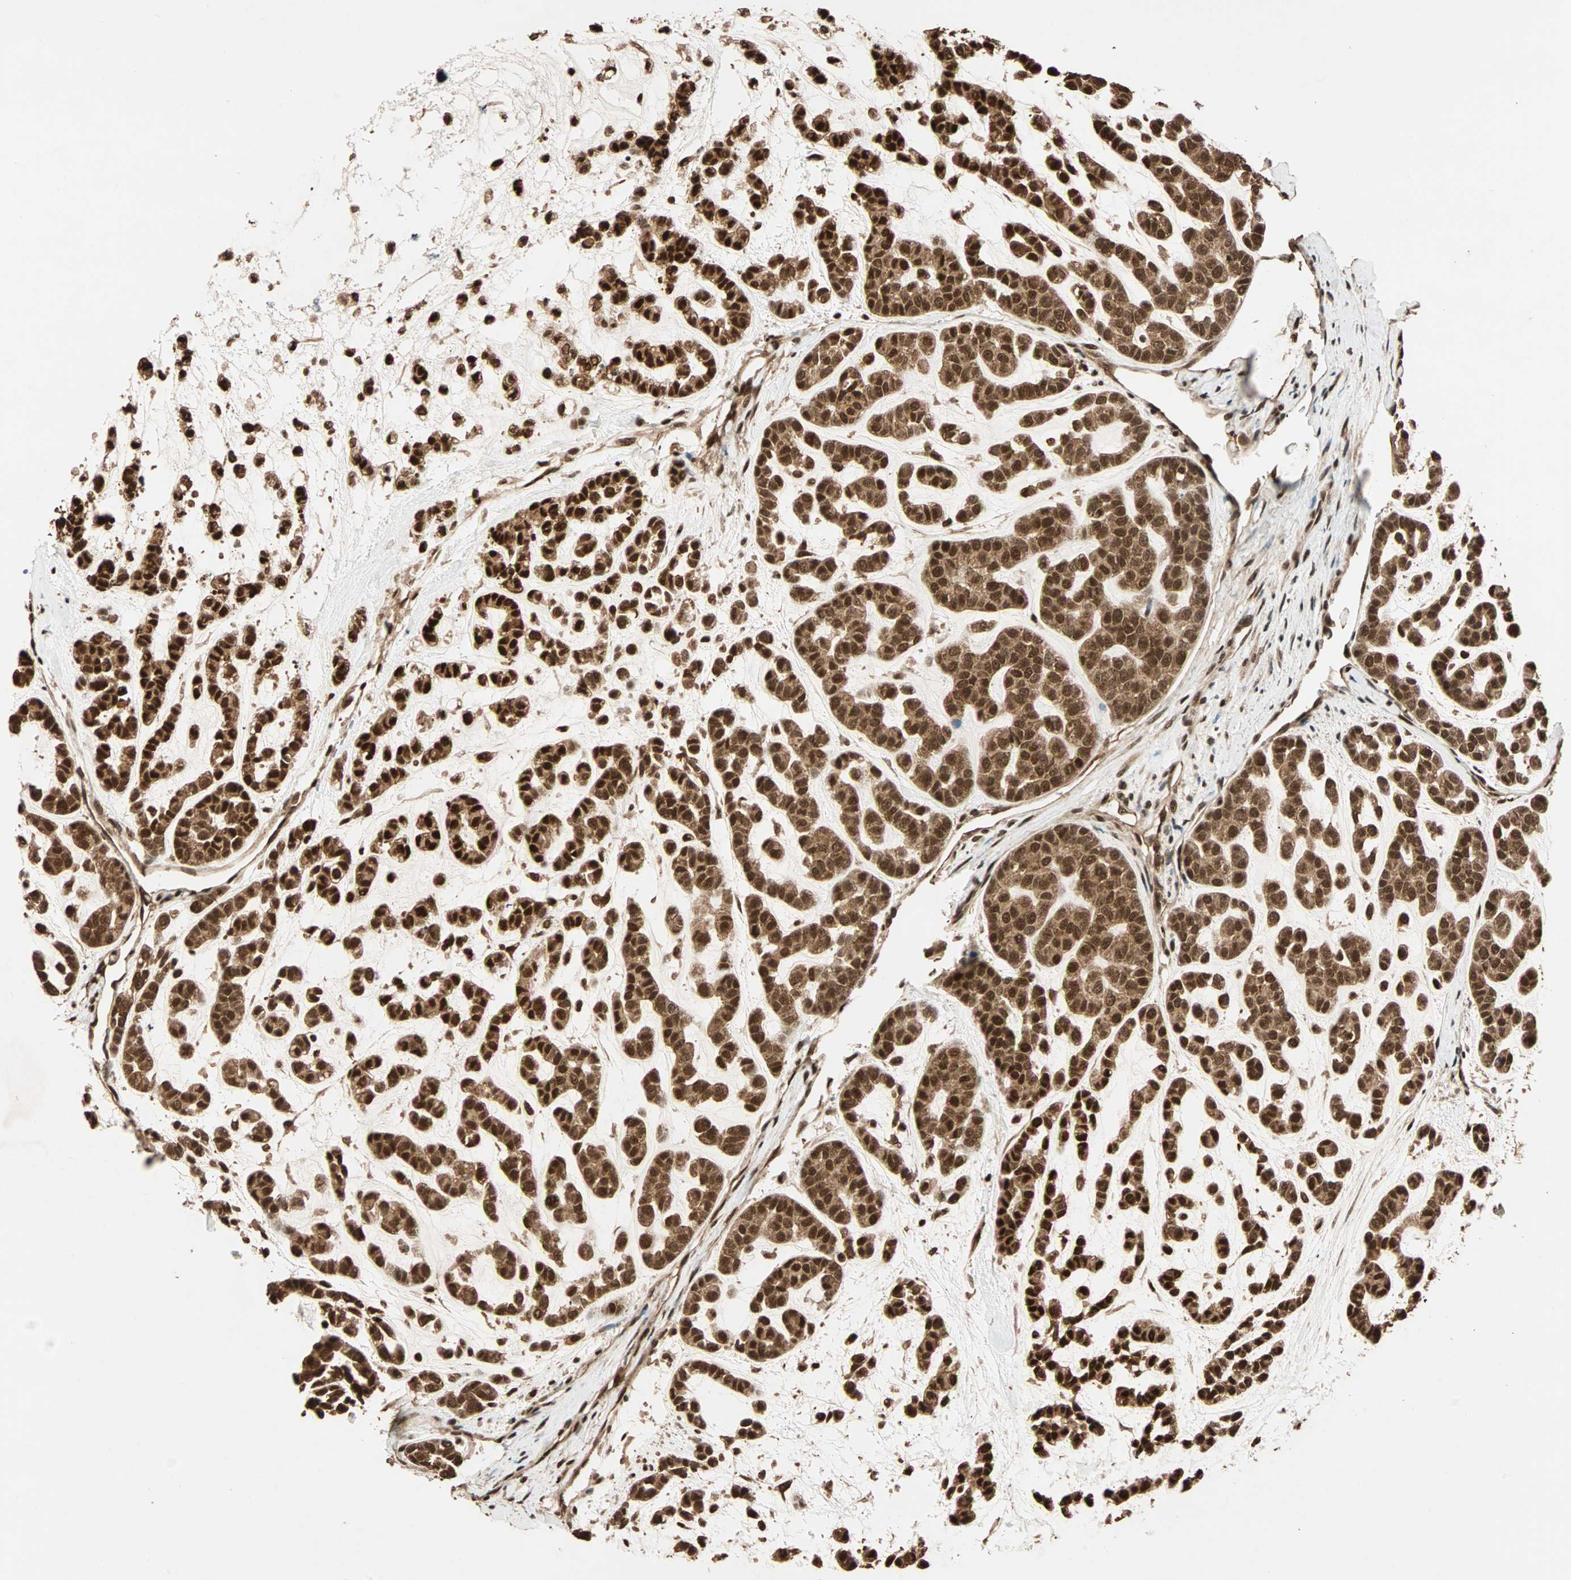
{"staining": {"intensity": "strong", "quantity": ">75%", "location": "cytoplasmic/membranous,nuclear"}, "tissue": "head and neck cancer", "cell_type": "Tumor cells", "image_type": "cancer", "snomed": [{"axis": "morphology", "description": "Adenocarcinoma, NOS"}, {"axis": "morphology", "description": "Adenoma, NOS"}, {"axis": "topography", "description": "Head-Neck"}], "caption": "Head and neck cancer (adenocarcinoma) stained with immunohistochemistry demonstrates strong cytoplasmic/membranous and nuclear positivity in about >75% of tumor cells. (DAB (3,3'-diaminobenzidine) IHC, brown staining for protein, blue staining for nuclei).", "gene": "ALKBH5", "patient": {"sex": "female", "age": 55}}